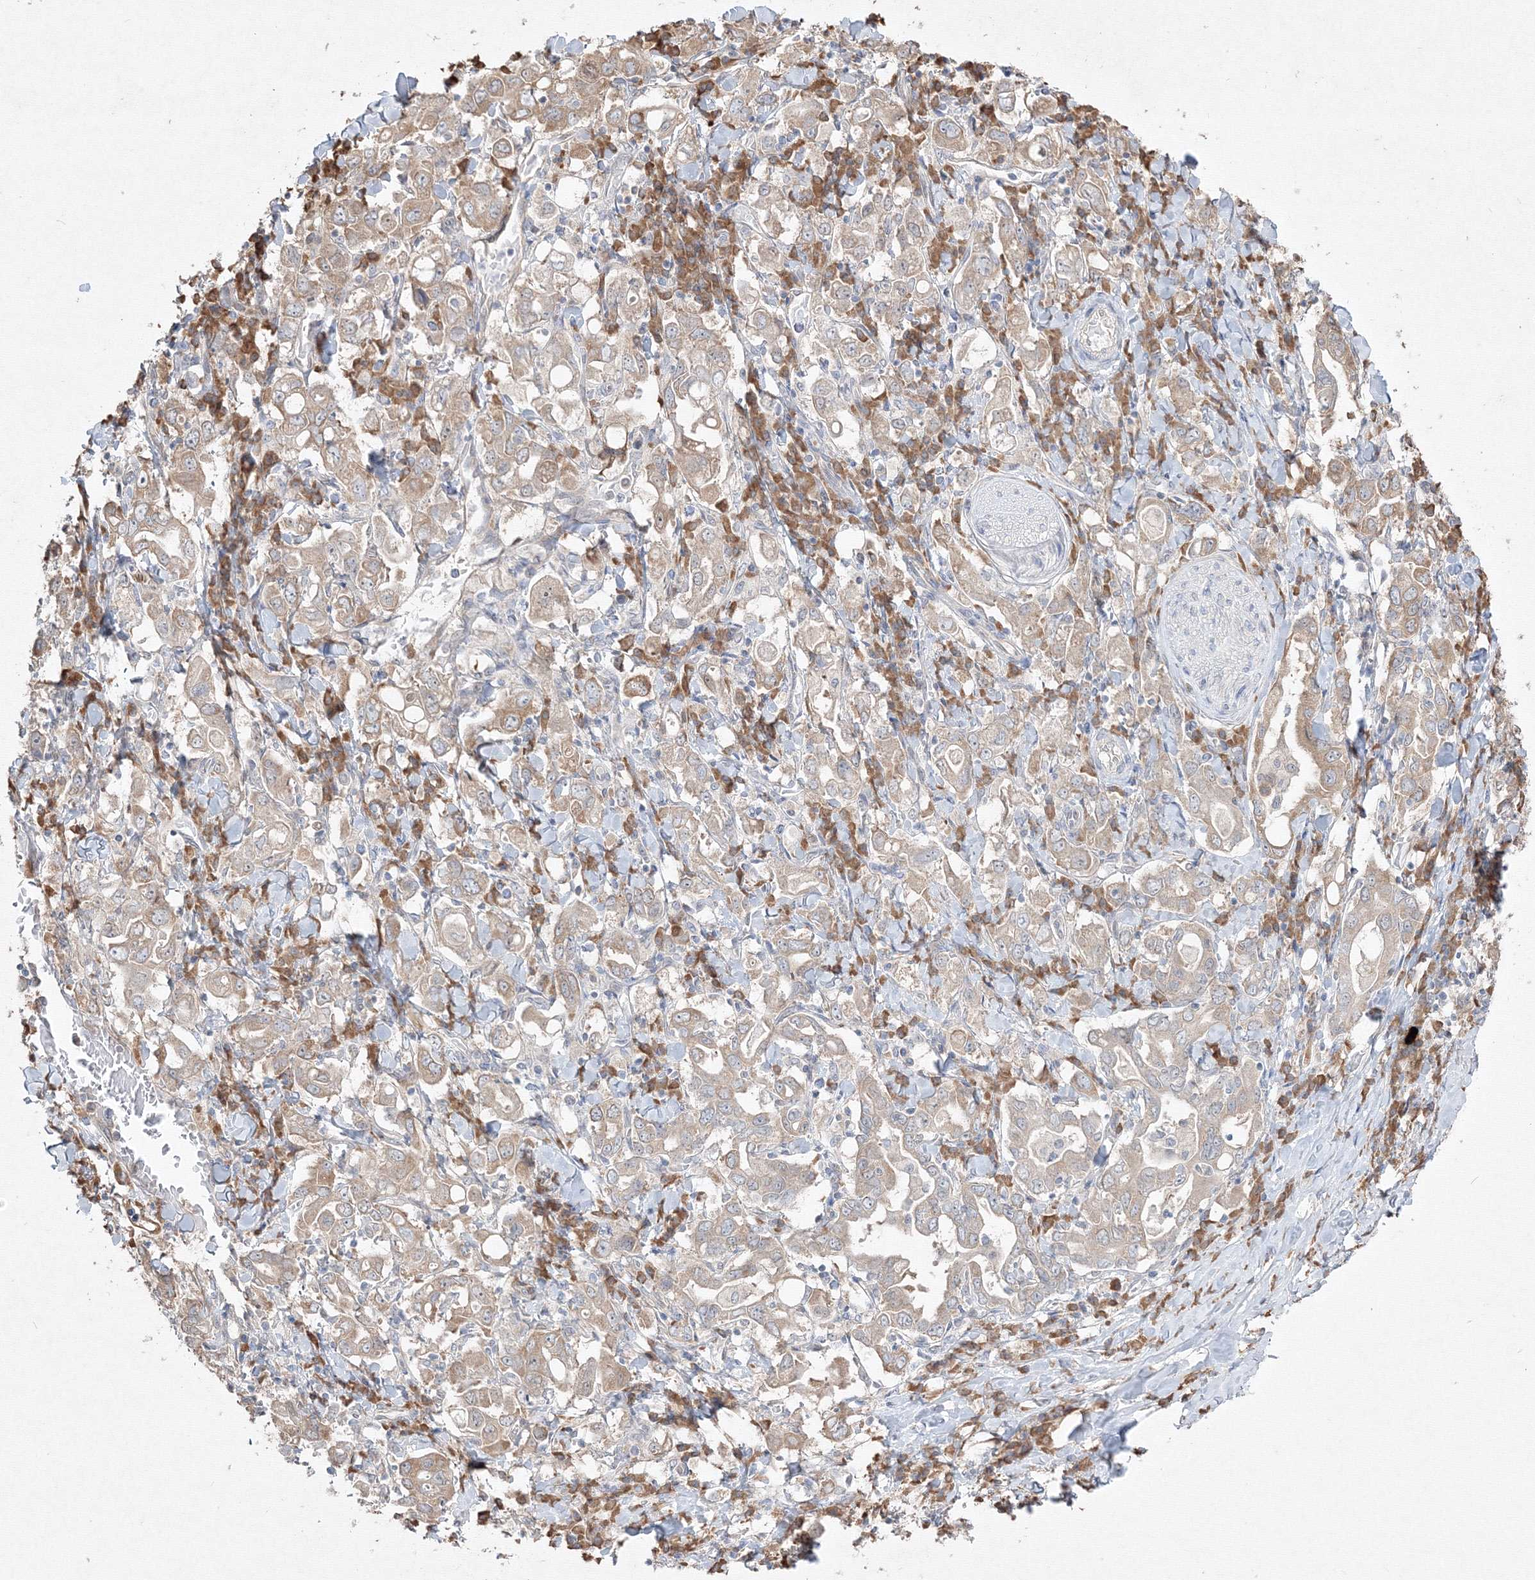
{"staining": {"intensity": "moderate", "quantity": ">75%", "location": "cytoplasmic/membranous"}, "tissue": "stomach cancer", "cell_type": "Tumor cells", "image_type": "cancer", "snomed": [{"axis": "morphology", "description": "Adenocarcinoma, NOS"}, {"axis": "topography", "description": "Stomach, upper"}], "caption": "Brown immunohistochemical staining in stomach adenocarcinoma demonstrates moderate cytoplasmic/membranous staining in about >75% of tumor cells.", "gene": "FBXL8", "patient": {"sex": "male", "age": 62}}